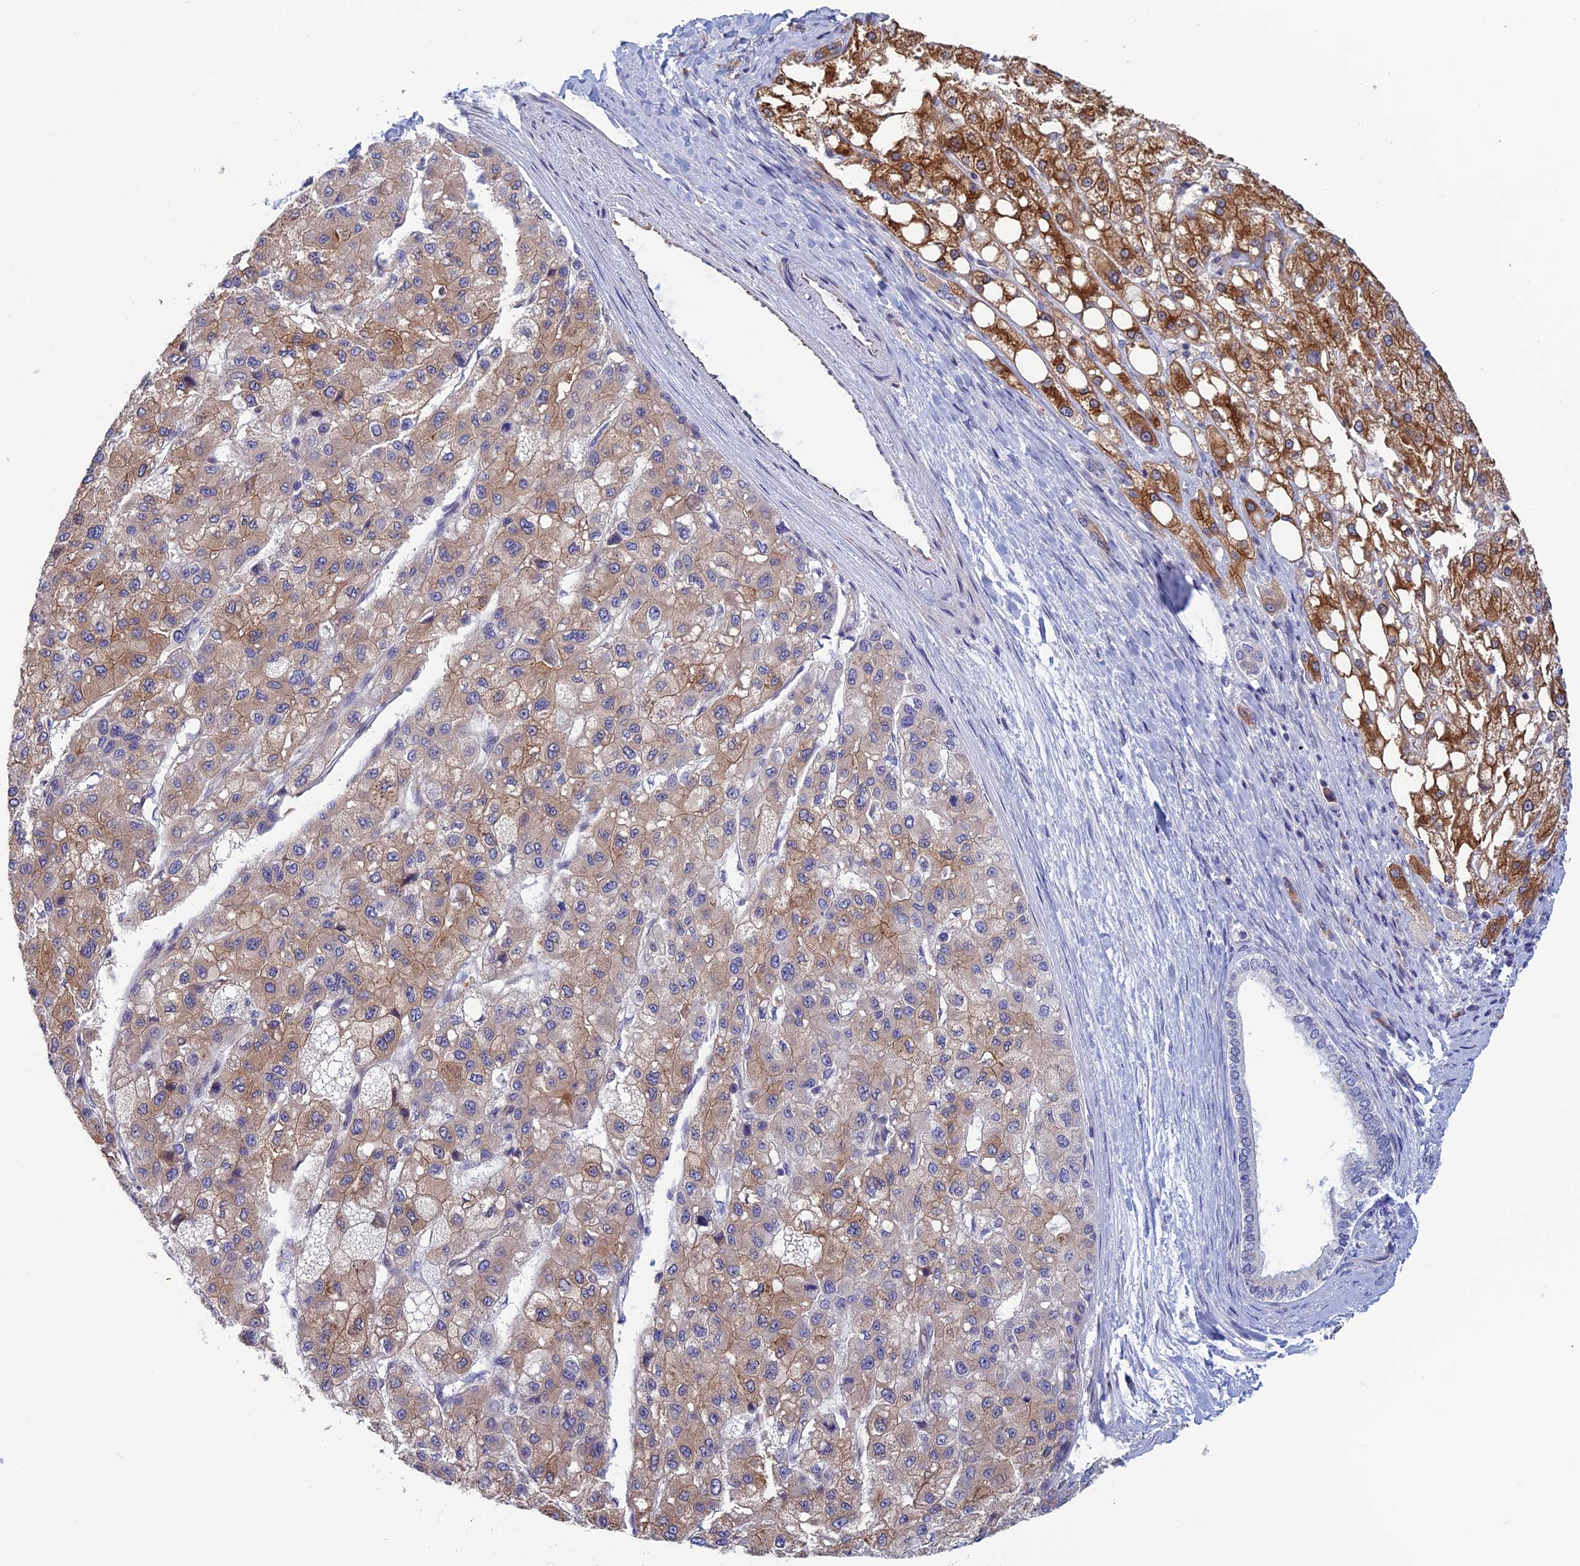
{"staining": {"intensity": "strong", "quantity": "25%-75%", "location": "cytoplasmic/membranous"}, "tissue": "liver cancer", "cell_type": "Tumor cells", "image_type": "cancer", "snomed": [{"axis": "morphology", "description": "Carcinoma, Hepatocellular, NOS"}, {"axis": "topography", "description": "Liver"}], "caption": "This is an image of immunohistochemistry (IHC) staining of liver hepatocellular carcinoma, which shows strong expression in the cytoplasmic/membranous of tumor cells.", "gene": "BCL2L10", "patient": {"sex": "male", "age": 80}}